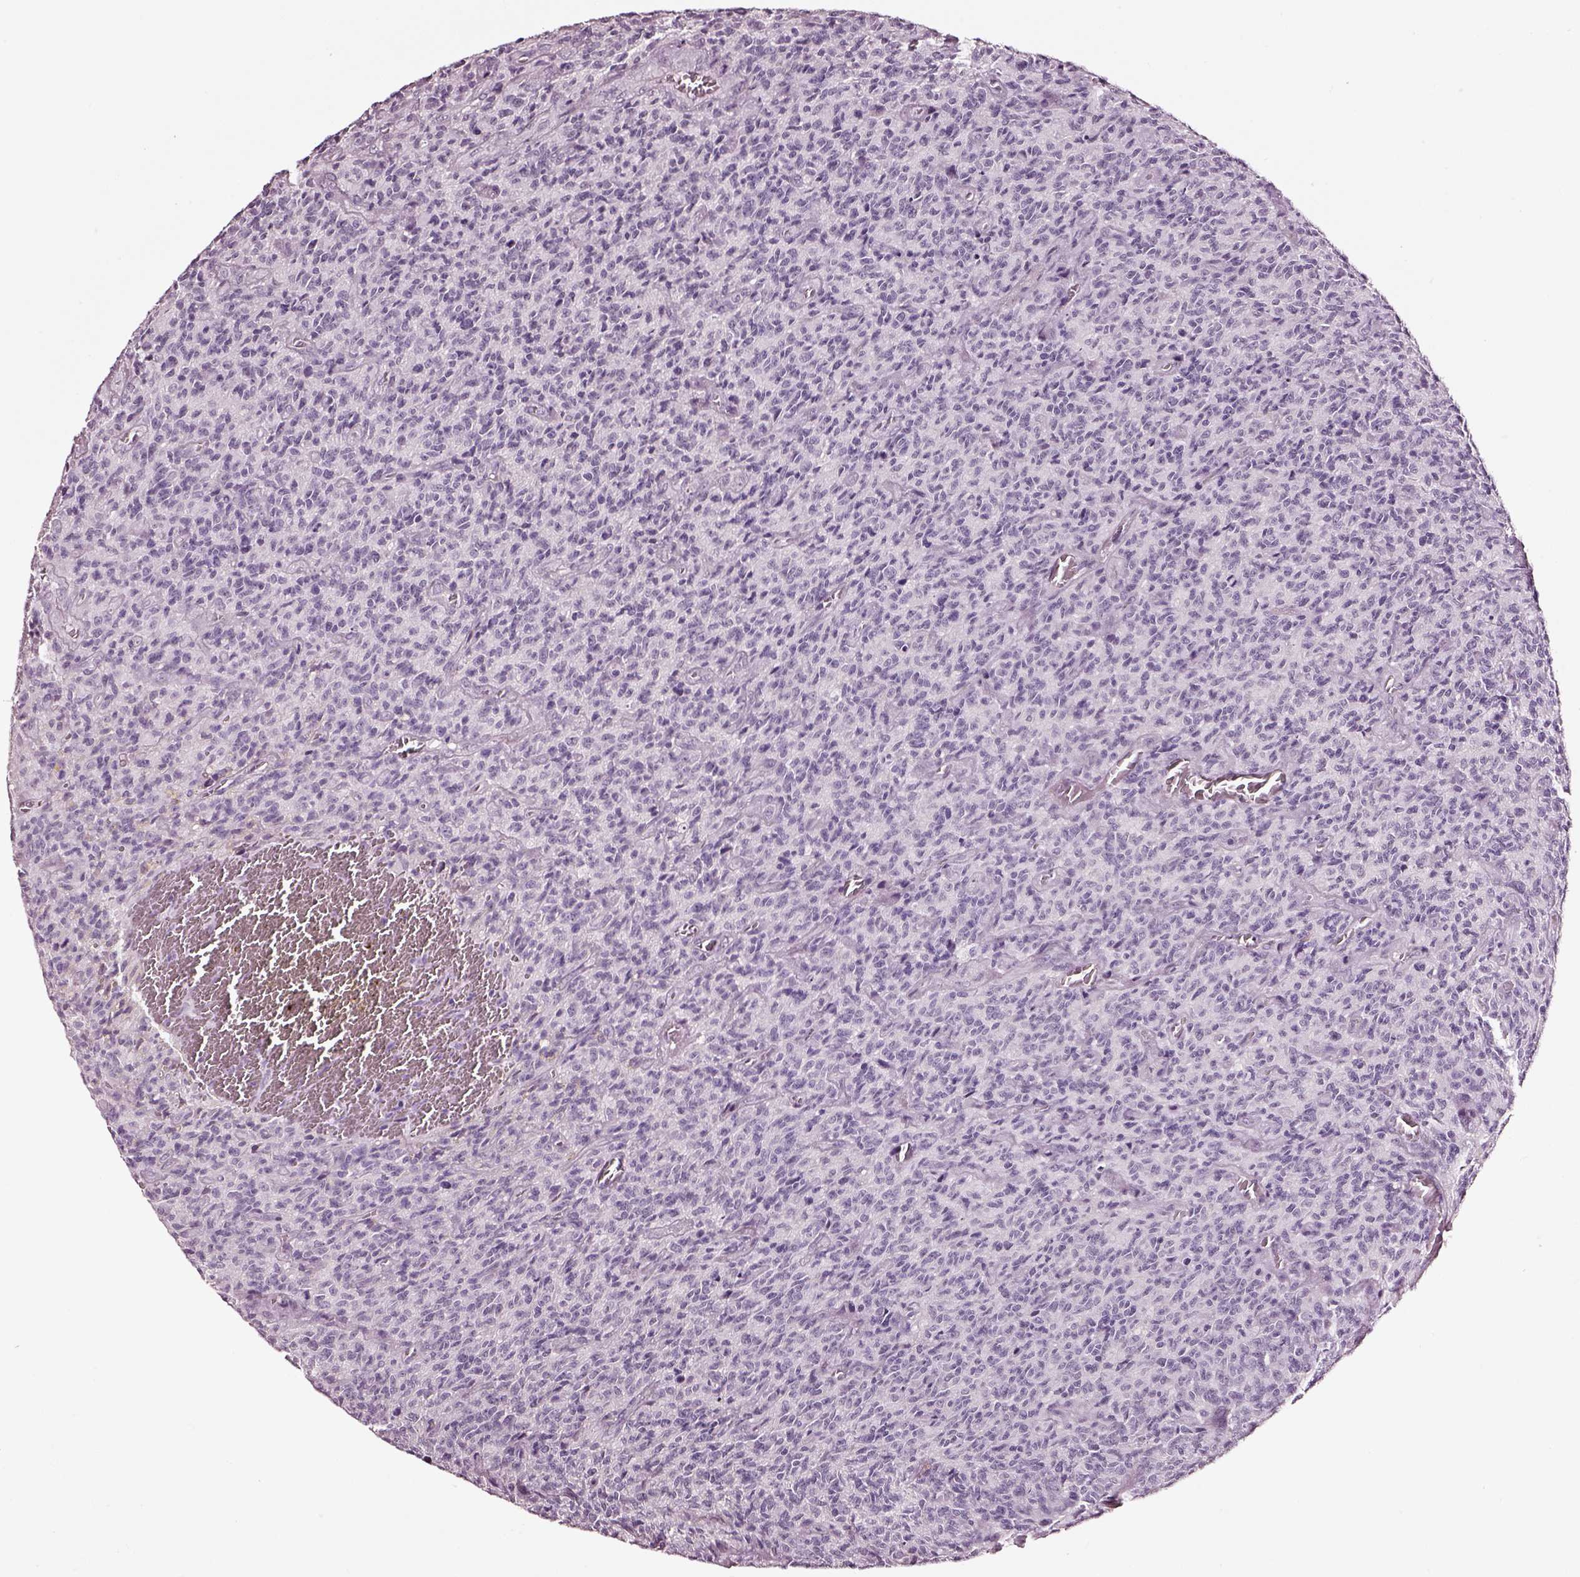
{"staining": {"intensity": "negative", "quantity": "none", "location": "none"}, "tissue": "glioma", "cell_type": "Tumor cells", "image_type": "cancer", "snomed": [{"axis": "morphology", "description": "Glioma, malignant, High grade"}, {"axis": "topography", "description": "Brain"}], "caption": "A micrograph of malignant glioma (high-grade) stained for a protein shows no brown staining in tumor cells.", "gene": "SMIM17", "patient": {"sex": "male", "age": 76}}